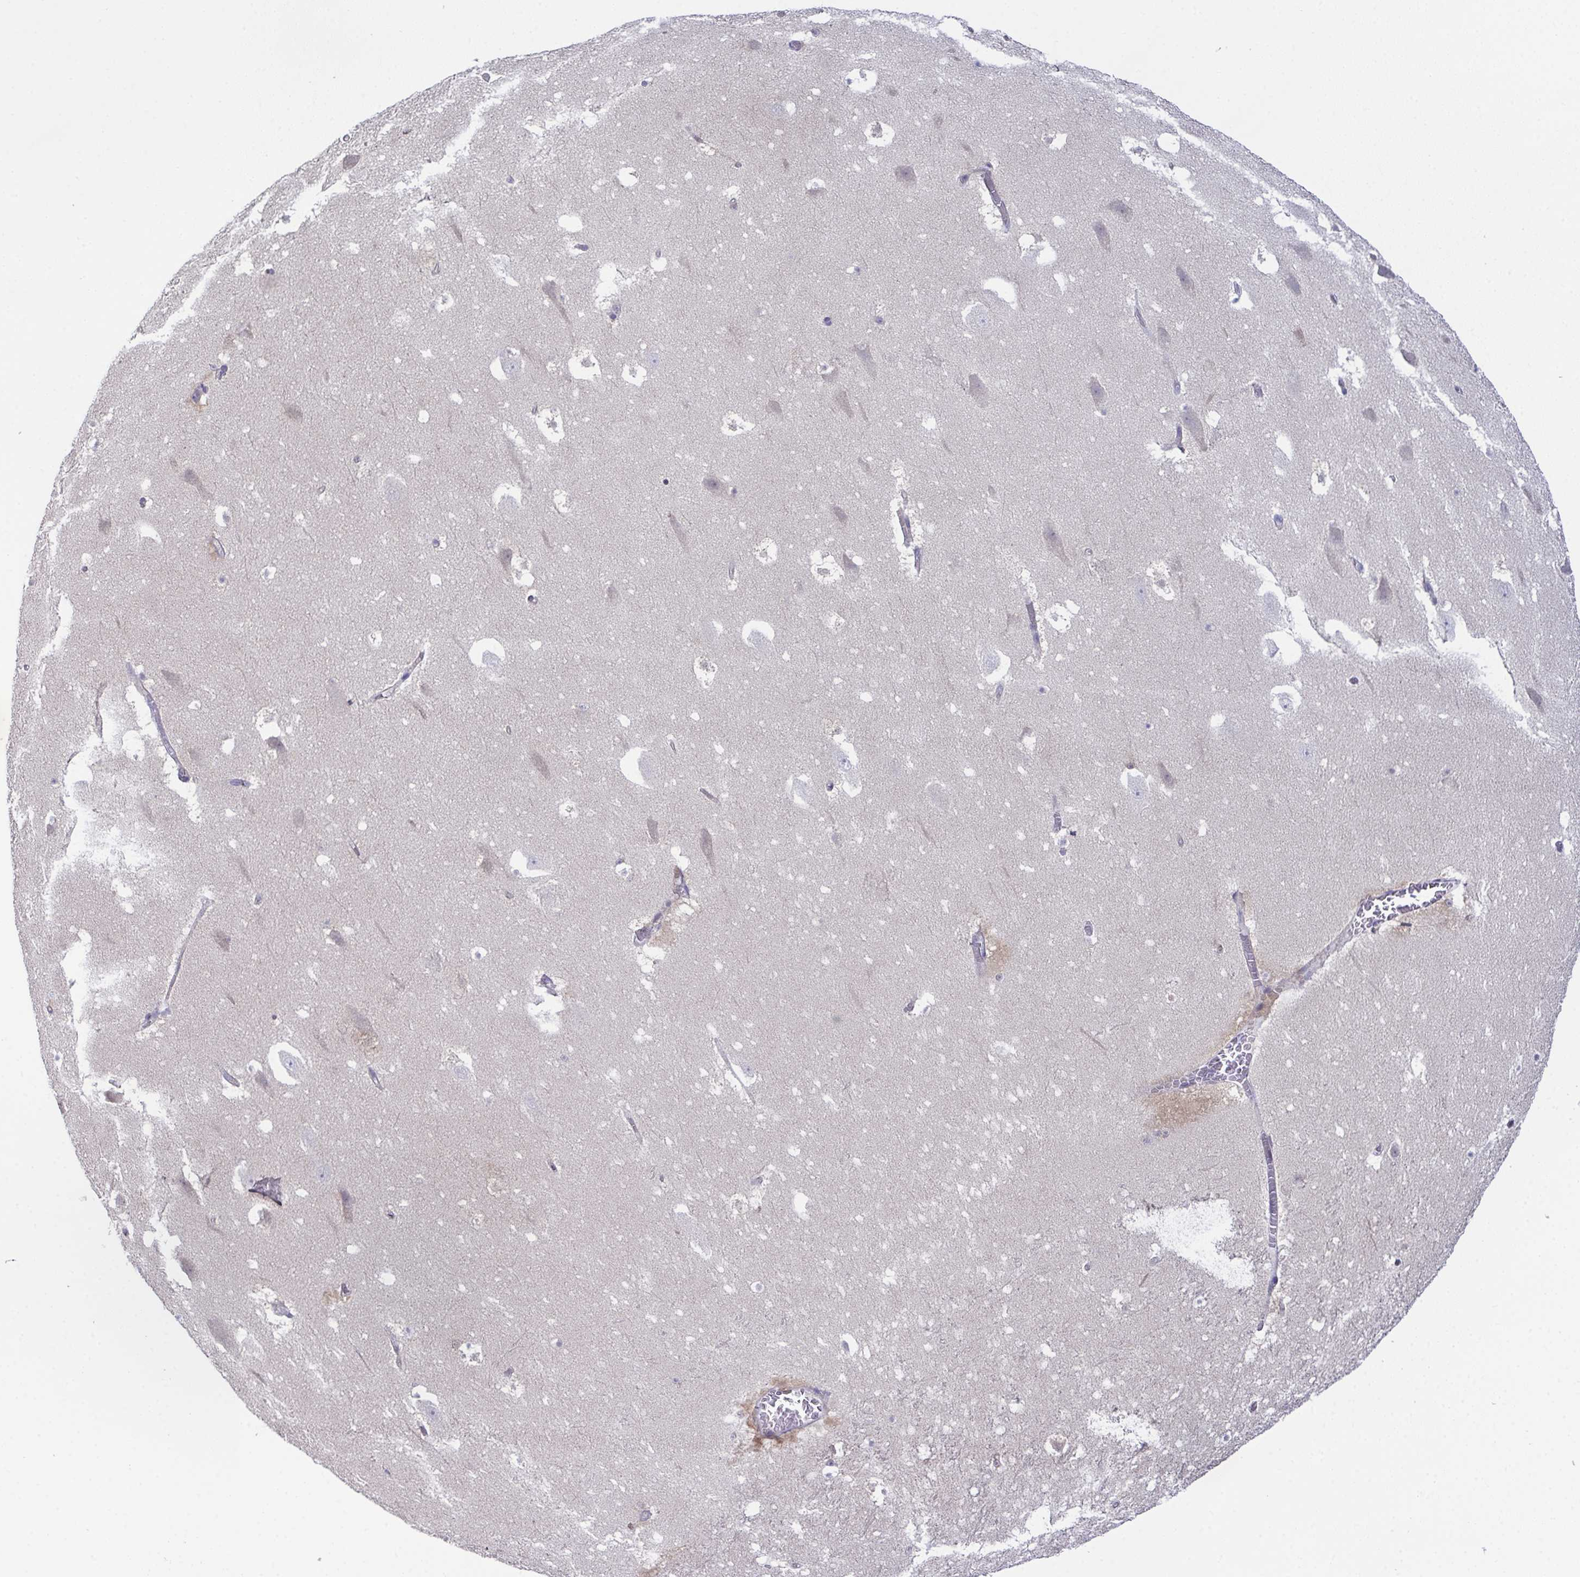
{"staining": {"intensity": "negative", "quantity": "none", "location": "none"}, "tissue": "hippocampus", "cell_type": "Glial cells", "image_type": "normal", "snomed": [{"axis": "morphology", "description": "Normal tissue, NOS"}, {"axis": "topography", "description": "Hippocampus"}], "caption": "Immunohistochemistry of benign hippocampus demonstrates no staining in glial cells.", "gene": "CFAP97D1", "patient": {"sex": "female", "age": 42}}